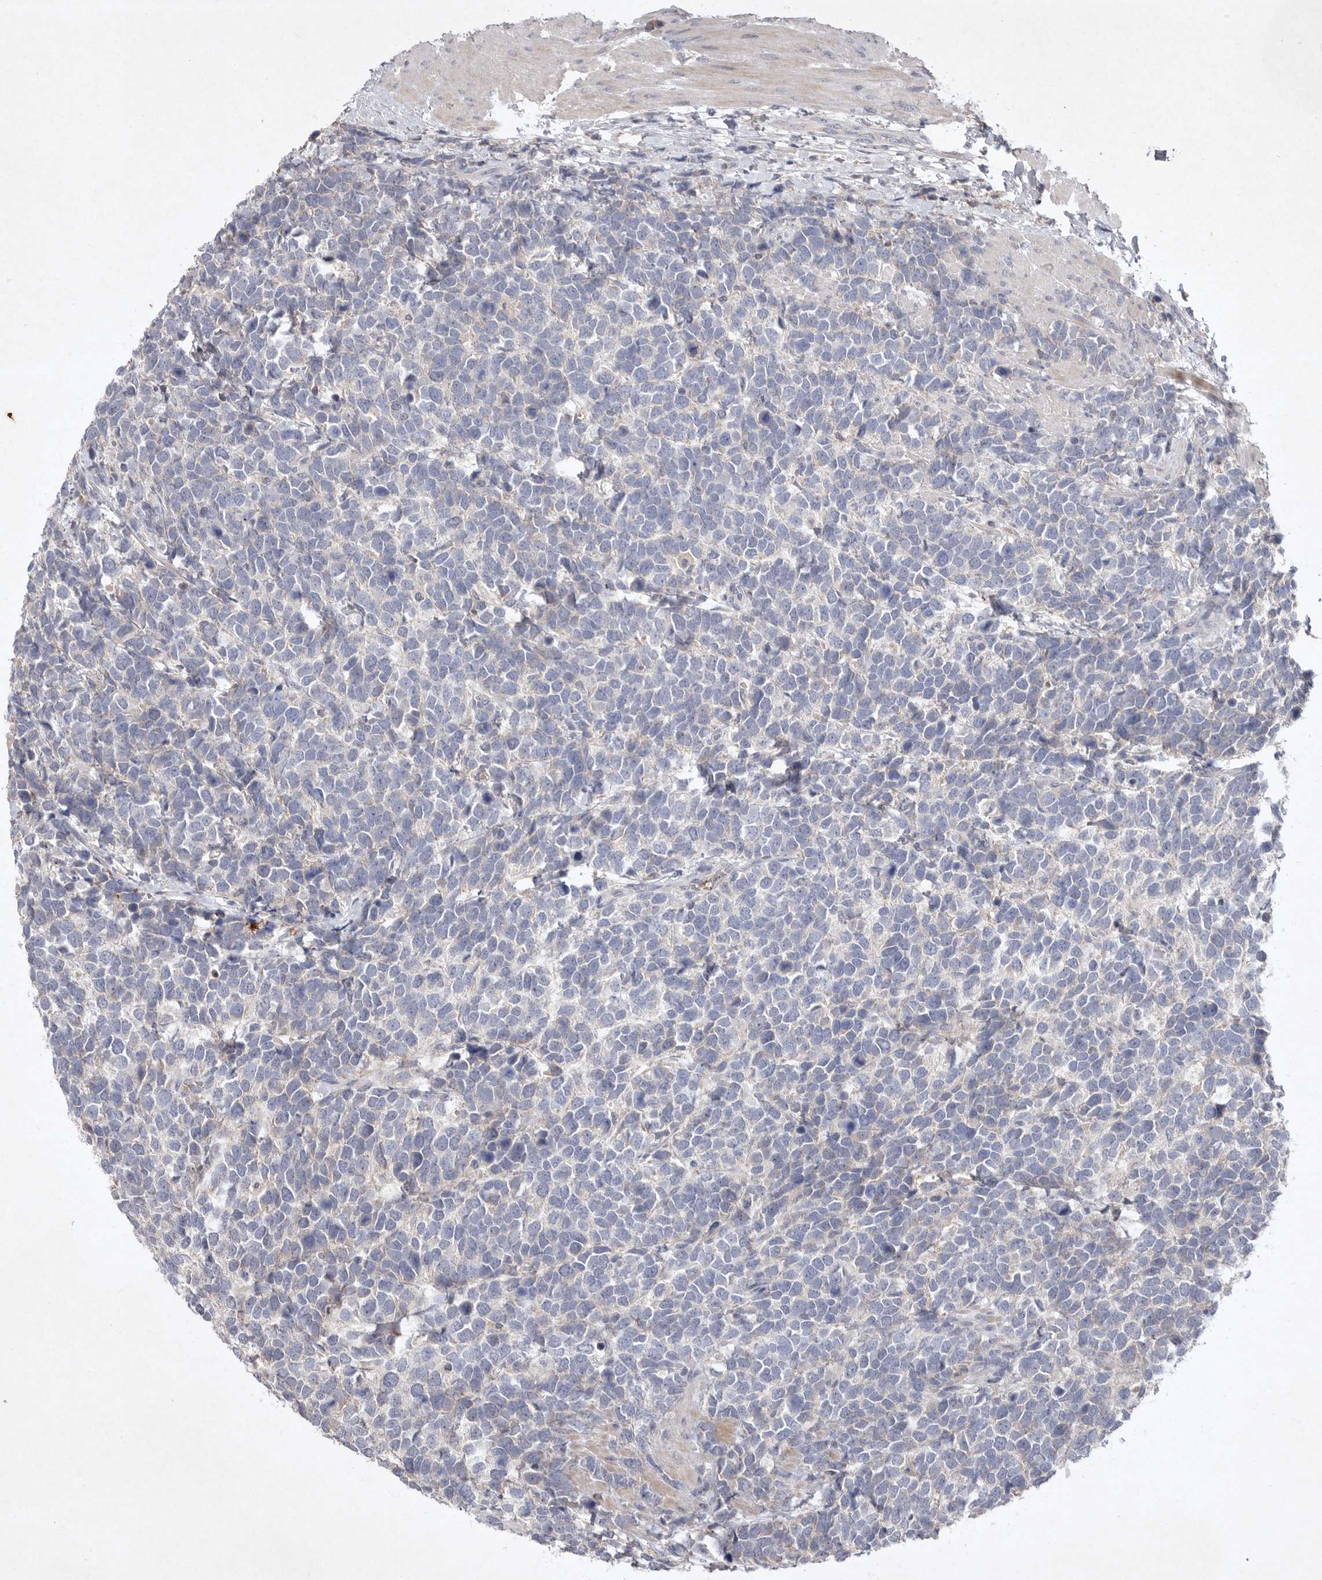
{"staining": {"intensity": "negative", "quantity": "none", "location": "none"}, "tissue": "urothelial cancer", "cell_type": "Tumor cells", "image_type": "cancer", "snomed": [{"axis": "morphology", "description": "Urothelial carcinoma, High grade"}, {"axis": "topography", "description": "Urinary bladder"}], "caption": "This photomicrograph is of urothelial cancer stained with immunohistochemistry to label a protein in brown with the nuclei are counter-stained blue. There is no expression in tumor cells.", "gene": "TNFSF14", "patient": {"sex": "female", "age": 82}}